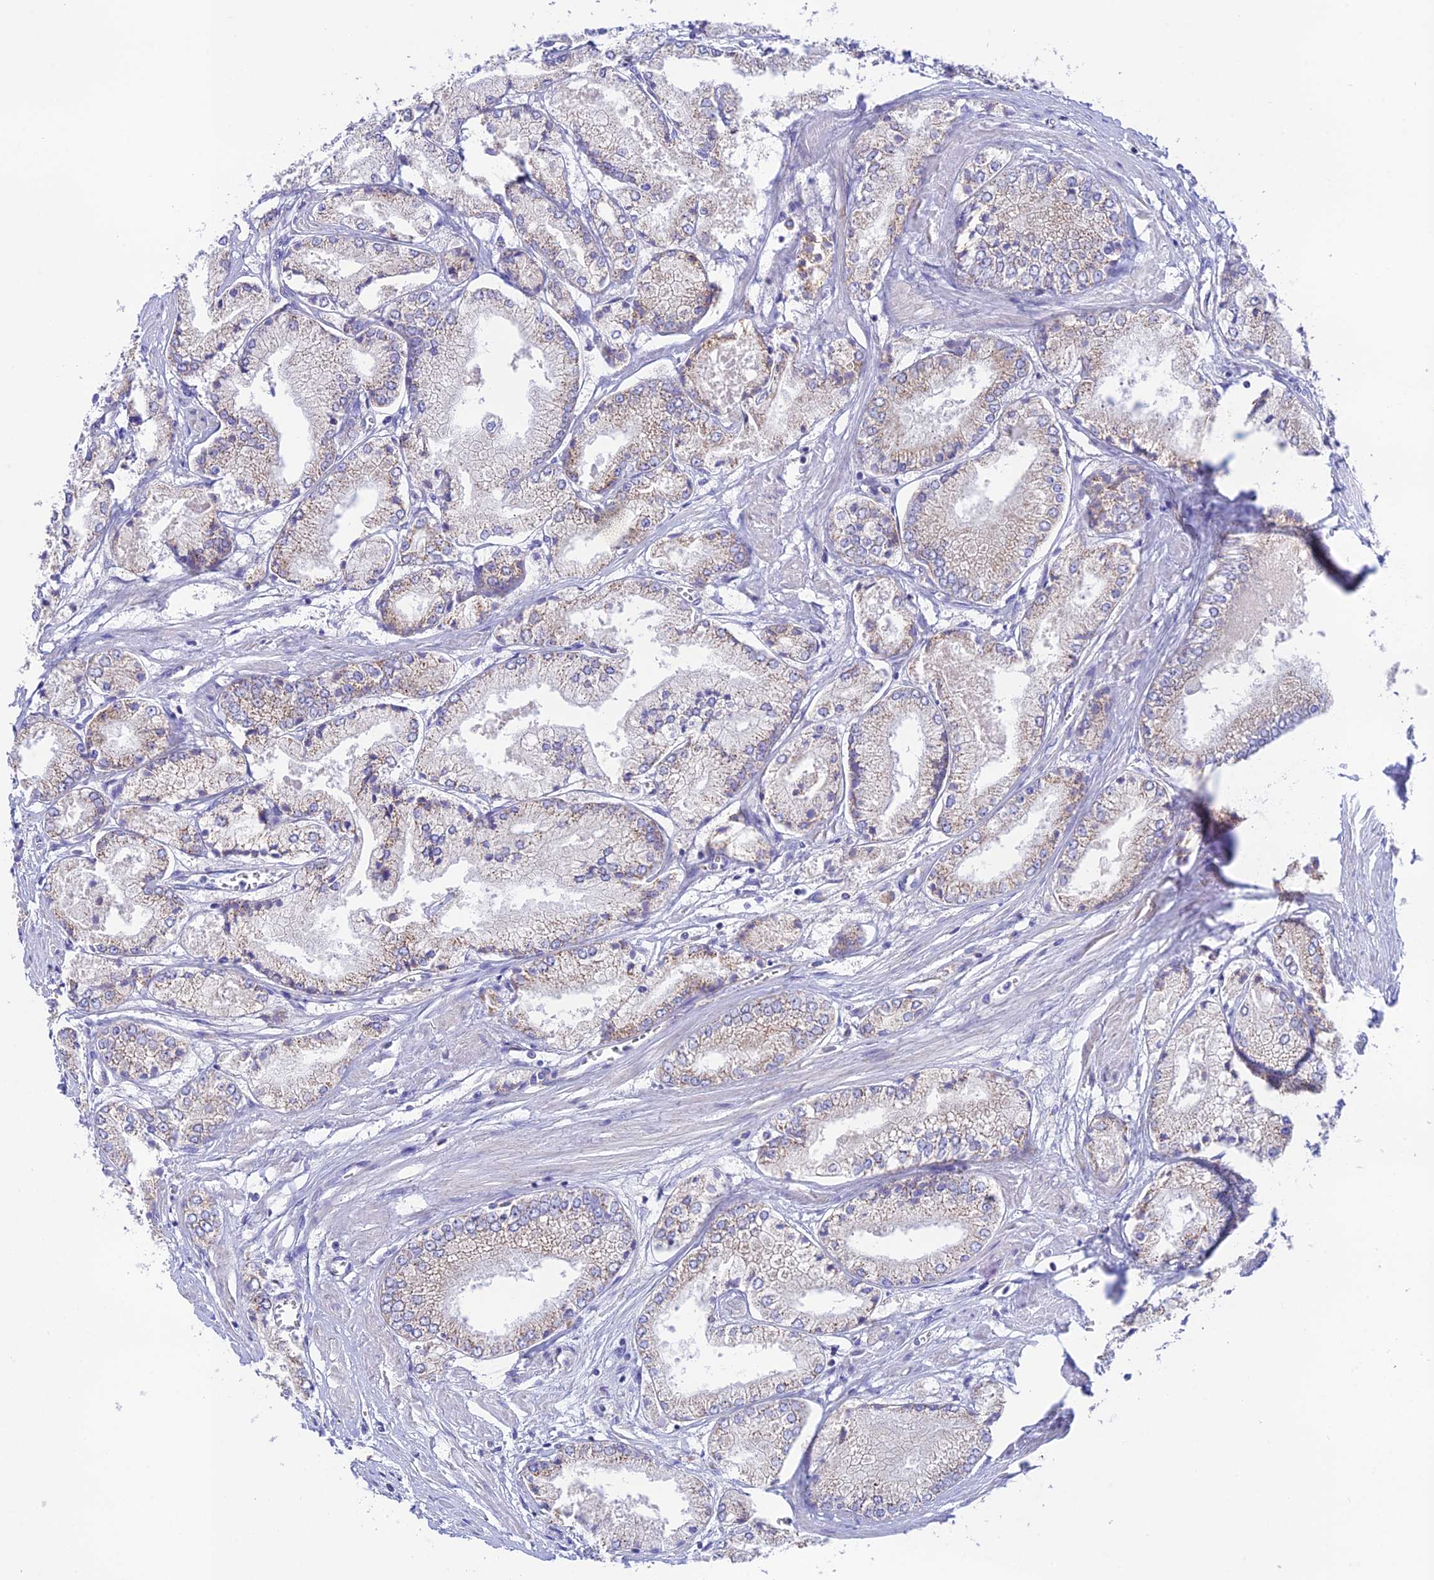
{"staining": {"intensity": "negative", "quantity": "none", "location": "none"}, "tissue": "prostate cancer", "cell_type": "Tumor cells", "image_type": "cancer", "snomed": [{"axis": "morphology", "description": "Adenocarcinoma, Low grade"}, {"axis": "topography", "description": "Prostate"}], "caption": "Tumor cells show no significant protein expression in prostate low-grade adenocarcinoma. (DAB (3,3'-diaminobenzidine) immunohistochemistry (IHC), high magnification).", "gene": "HSDL2", "patient": {"sex": "male", "age": 60}}